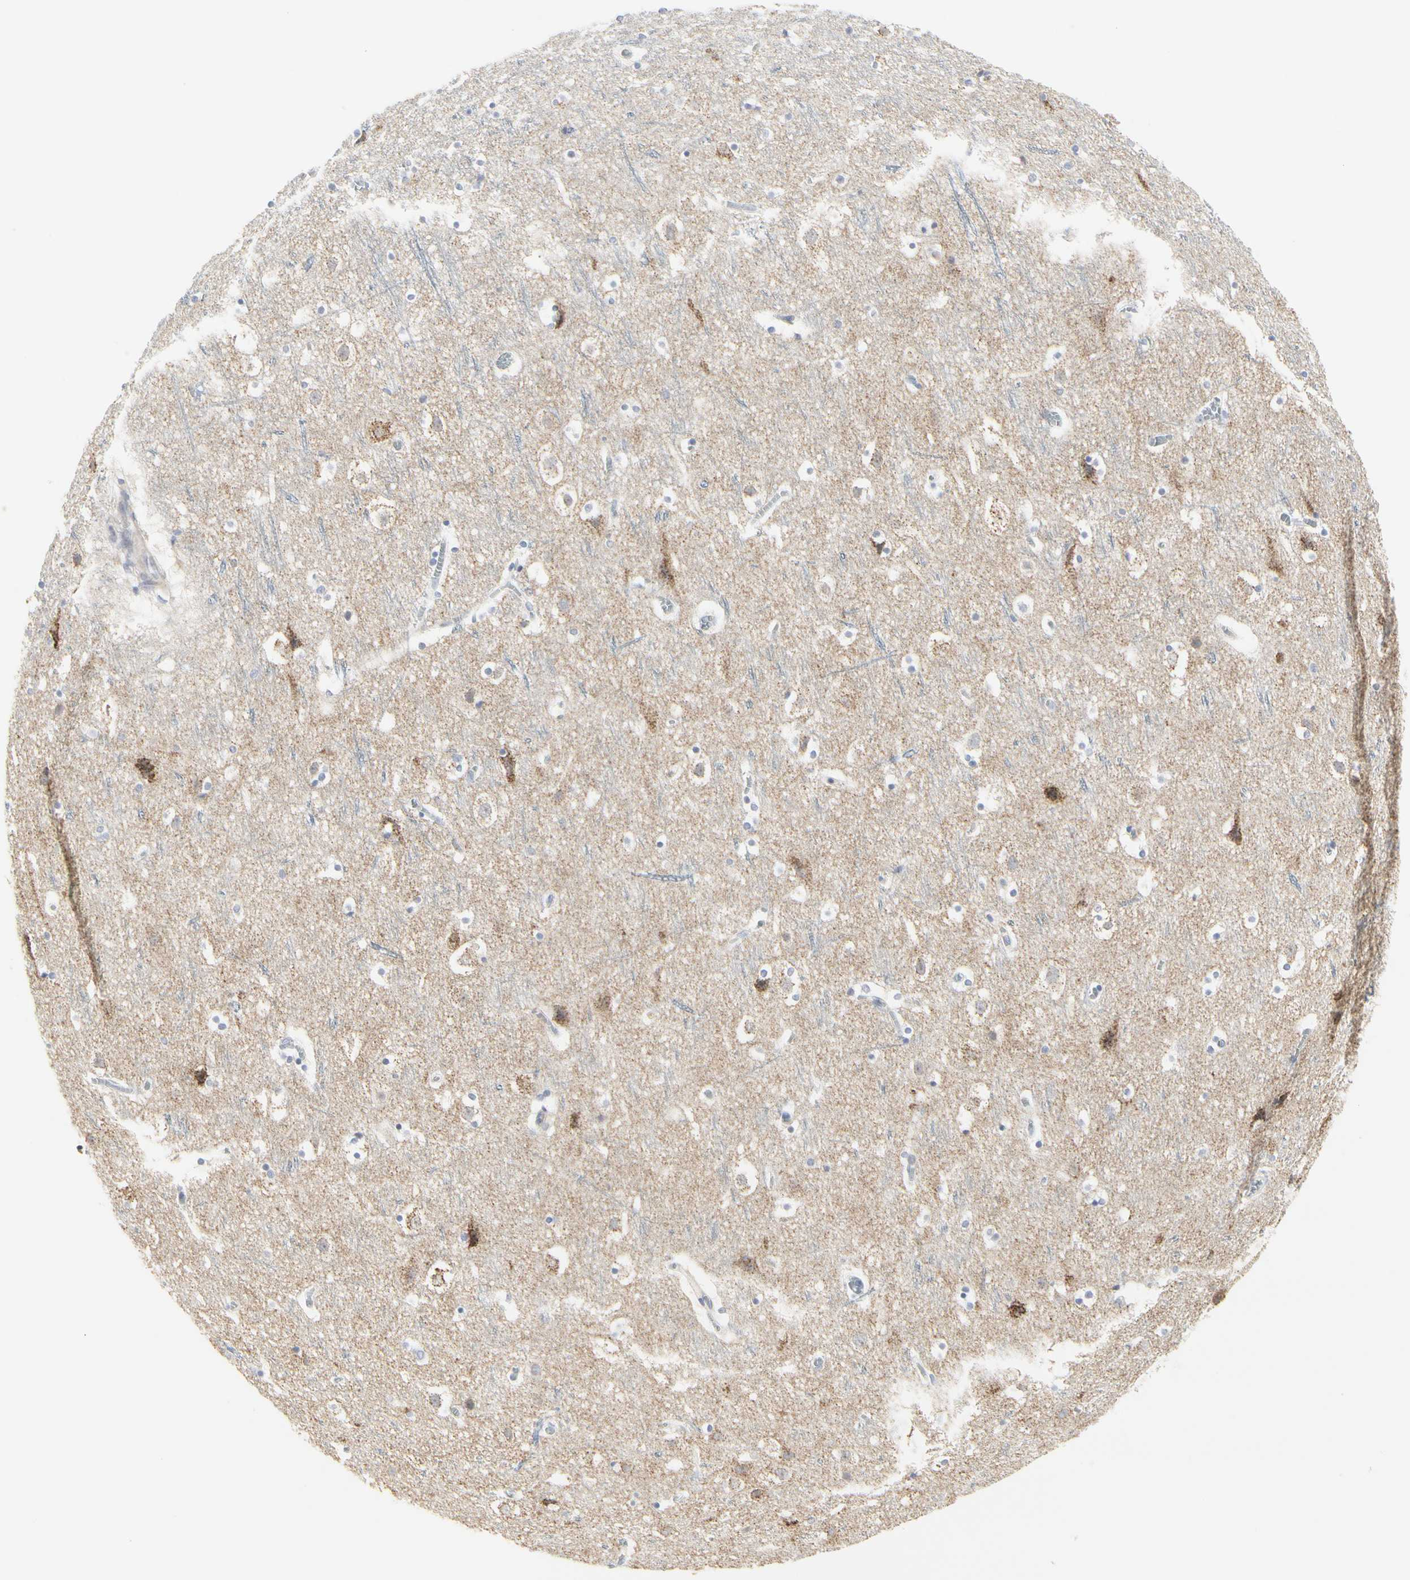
{"staining": {"intensity": "negative", "quantity": "none", "location": "none"}, "tissue": "cerebral cortex", "cell_type": "Endothelial cells", "image_type": "normal", "snomed": [{"axis": "morphology", "description": "Normal tissue, NOS"}, {"axis": "topography", "description": "Cerebral cortex"}], "caption": "DAB (3,3'-diaminobenzidine) immunohistochemical staining of normal human cerebral cortex displays no significant positivity in endothelial cells.", "gene": "SHANK2", "patient": {"sex": "male", "age": 45}}